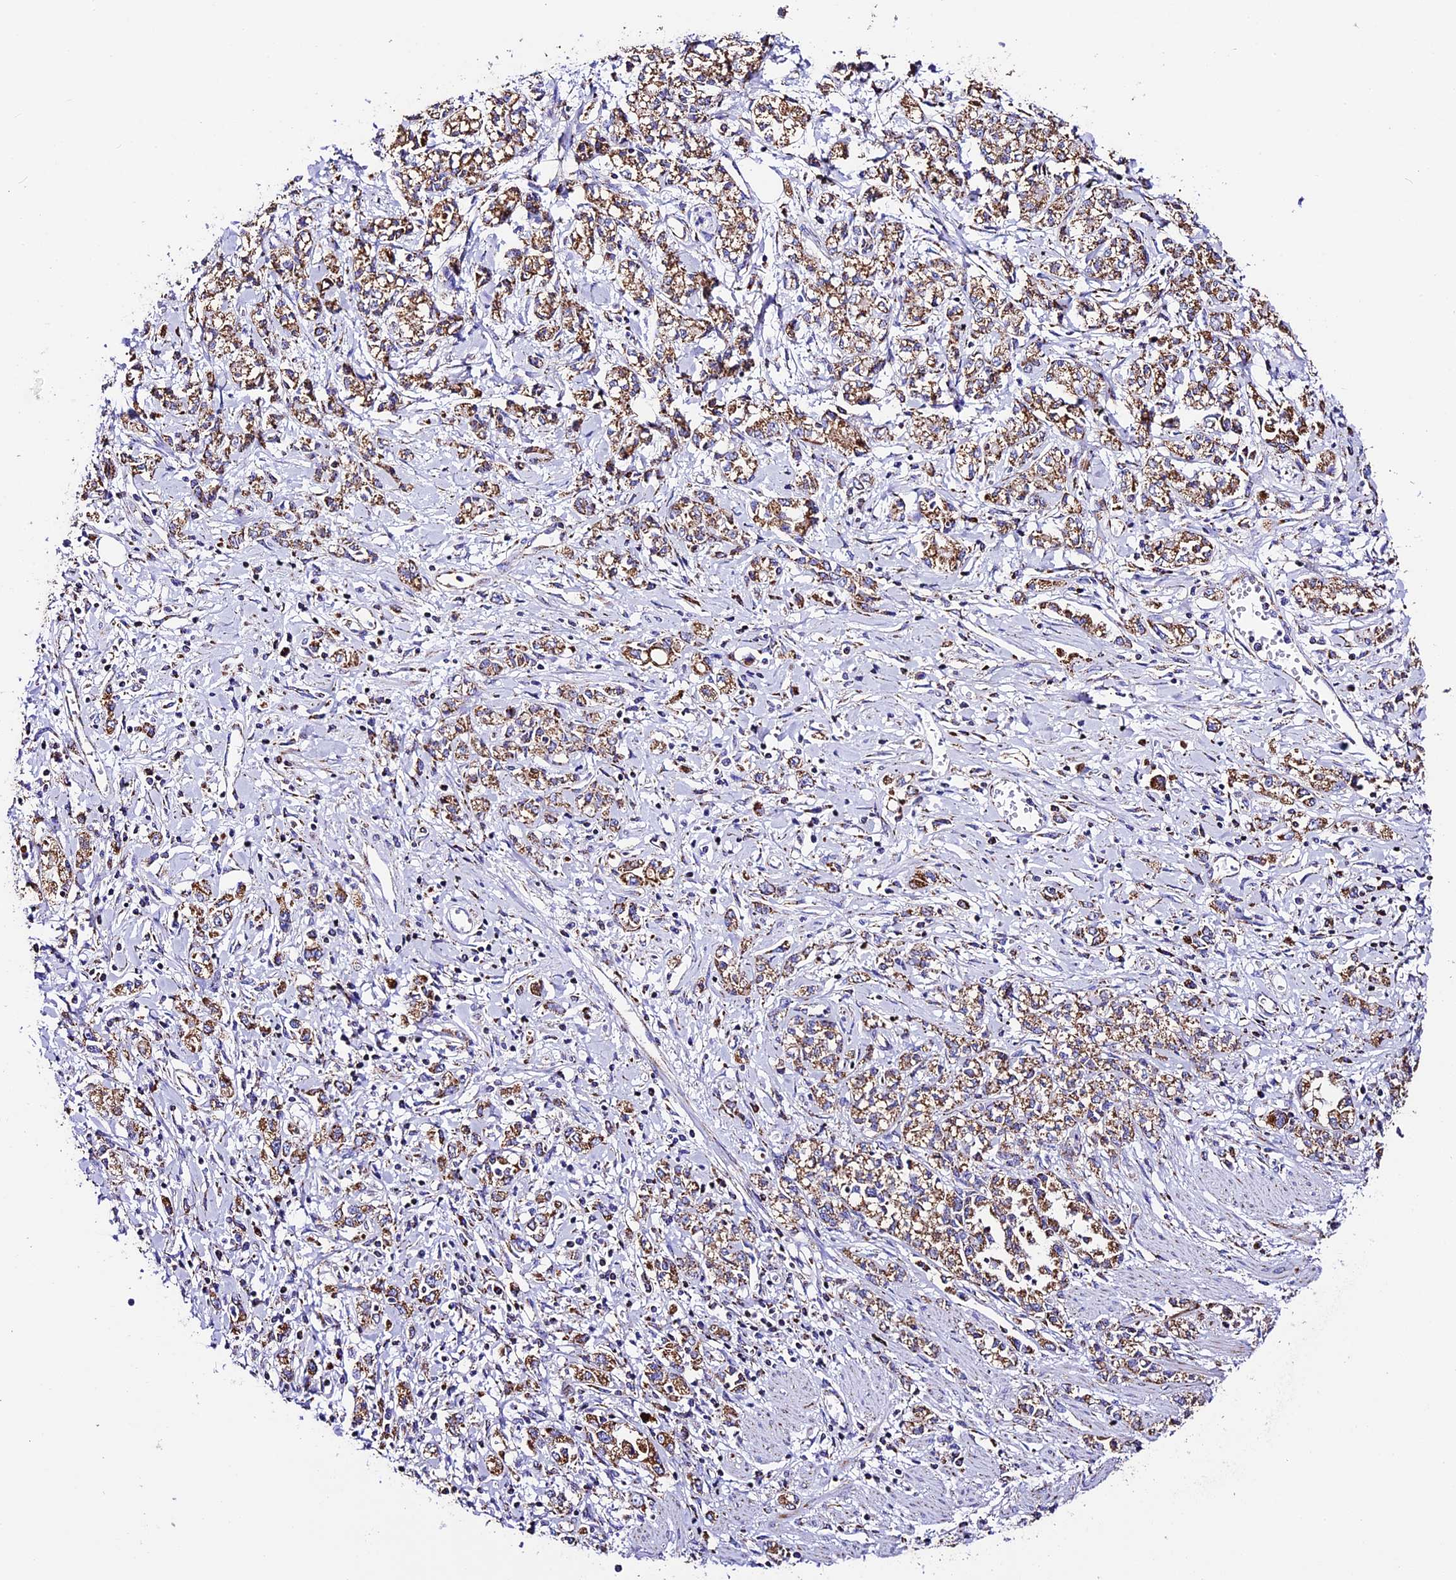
{"staining": {"intensity": "moderate", "quantity": ">75%", "location": "cytoplasmic/membranous"}, "tissue": "stomach cancer", "cell_type": "Tumor cells", "image_type": "cancer", "snomed": [{"axis": "morphology", "description": "Adenocarcinoma, NOS"}, {"axis": "topography", "description": "Stomach"}], "caption": "DAB (3,3'-diaminobenzidine) immunohistochemical staining of human stomach adenocarcinoma displays moderate cytoplasmic/membranous protein positivity in about >75% of tumor cells. The protein is stained brown, and the nuclei are stained in blue (DAB (3,3'-diaminobenzidine) IHC with brightfield microscopy, high magnification).", "gene": "DCAF5", "patient": {"sex": "female", "age": 76}}